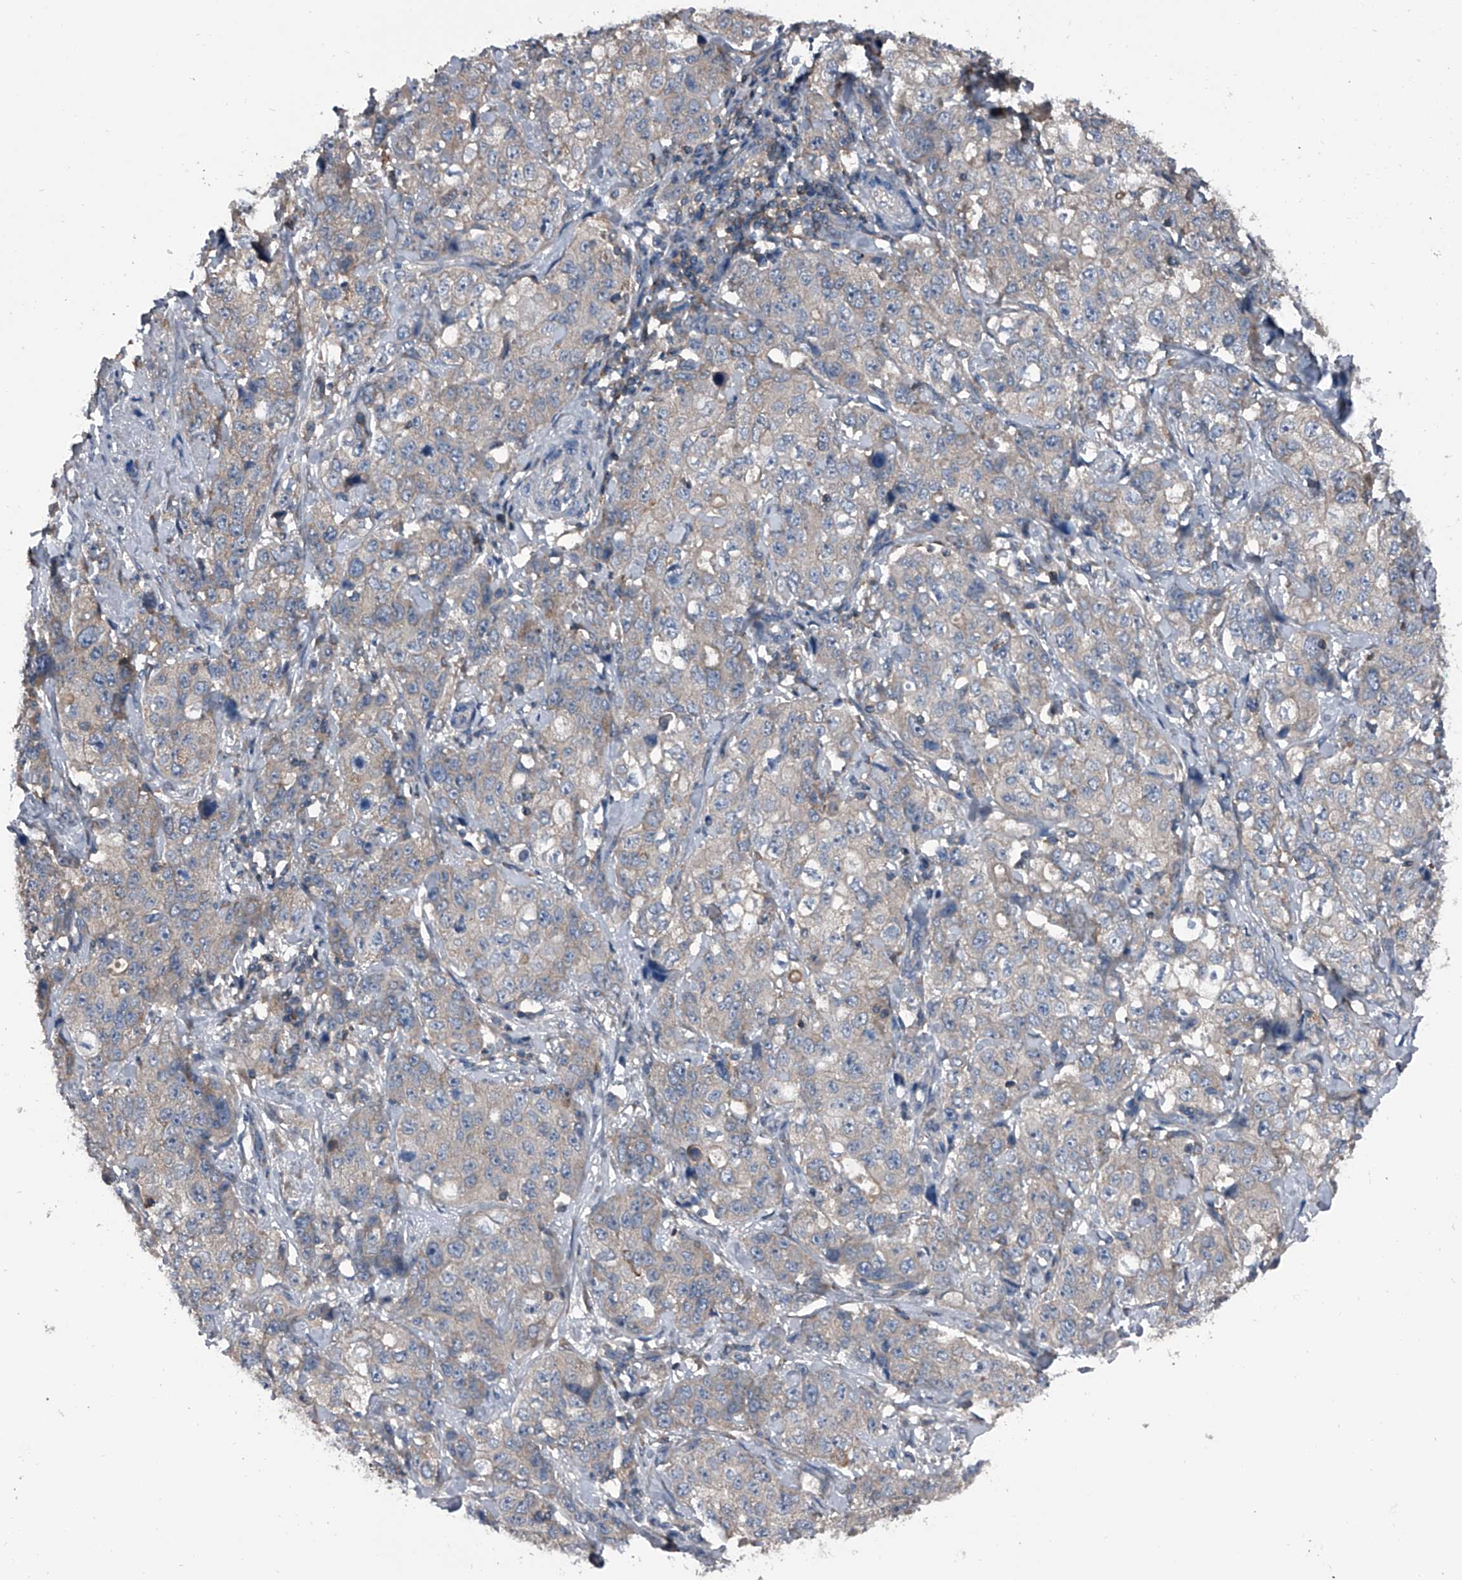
{"staining": {"intensity": "weak", "quantity": "<25%", "location": "cytoplasmic/membranous"}, "tissue": "stomach cancer", "cell_type": "Tumor cells", "image_type": "cancer", "snomed": [{"axis": "morphology", "description": "Adenocarcinoma, NOS"}, {"axis": "topography", "description": "Stomach"}], "caption": "Immunohistochemical staining of stomach cancer (adenocarcinoma) shows no significant expression in tumor cells. (DAB (3,3'-diaminobenzidine) immunohistochemistry with hematoxylin counter stain).", "gene": "PIP5K1A", "patient": {"sex": "male", "age": 48}}